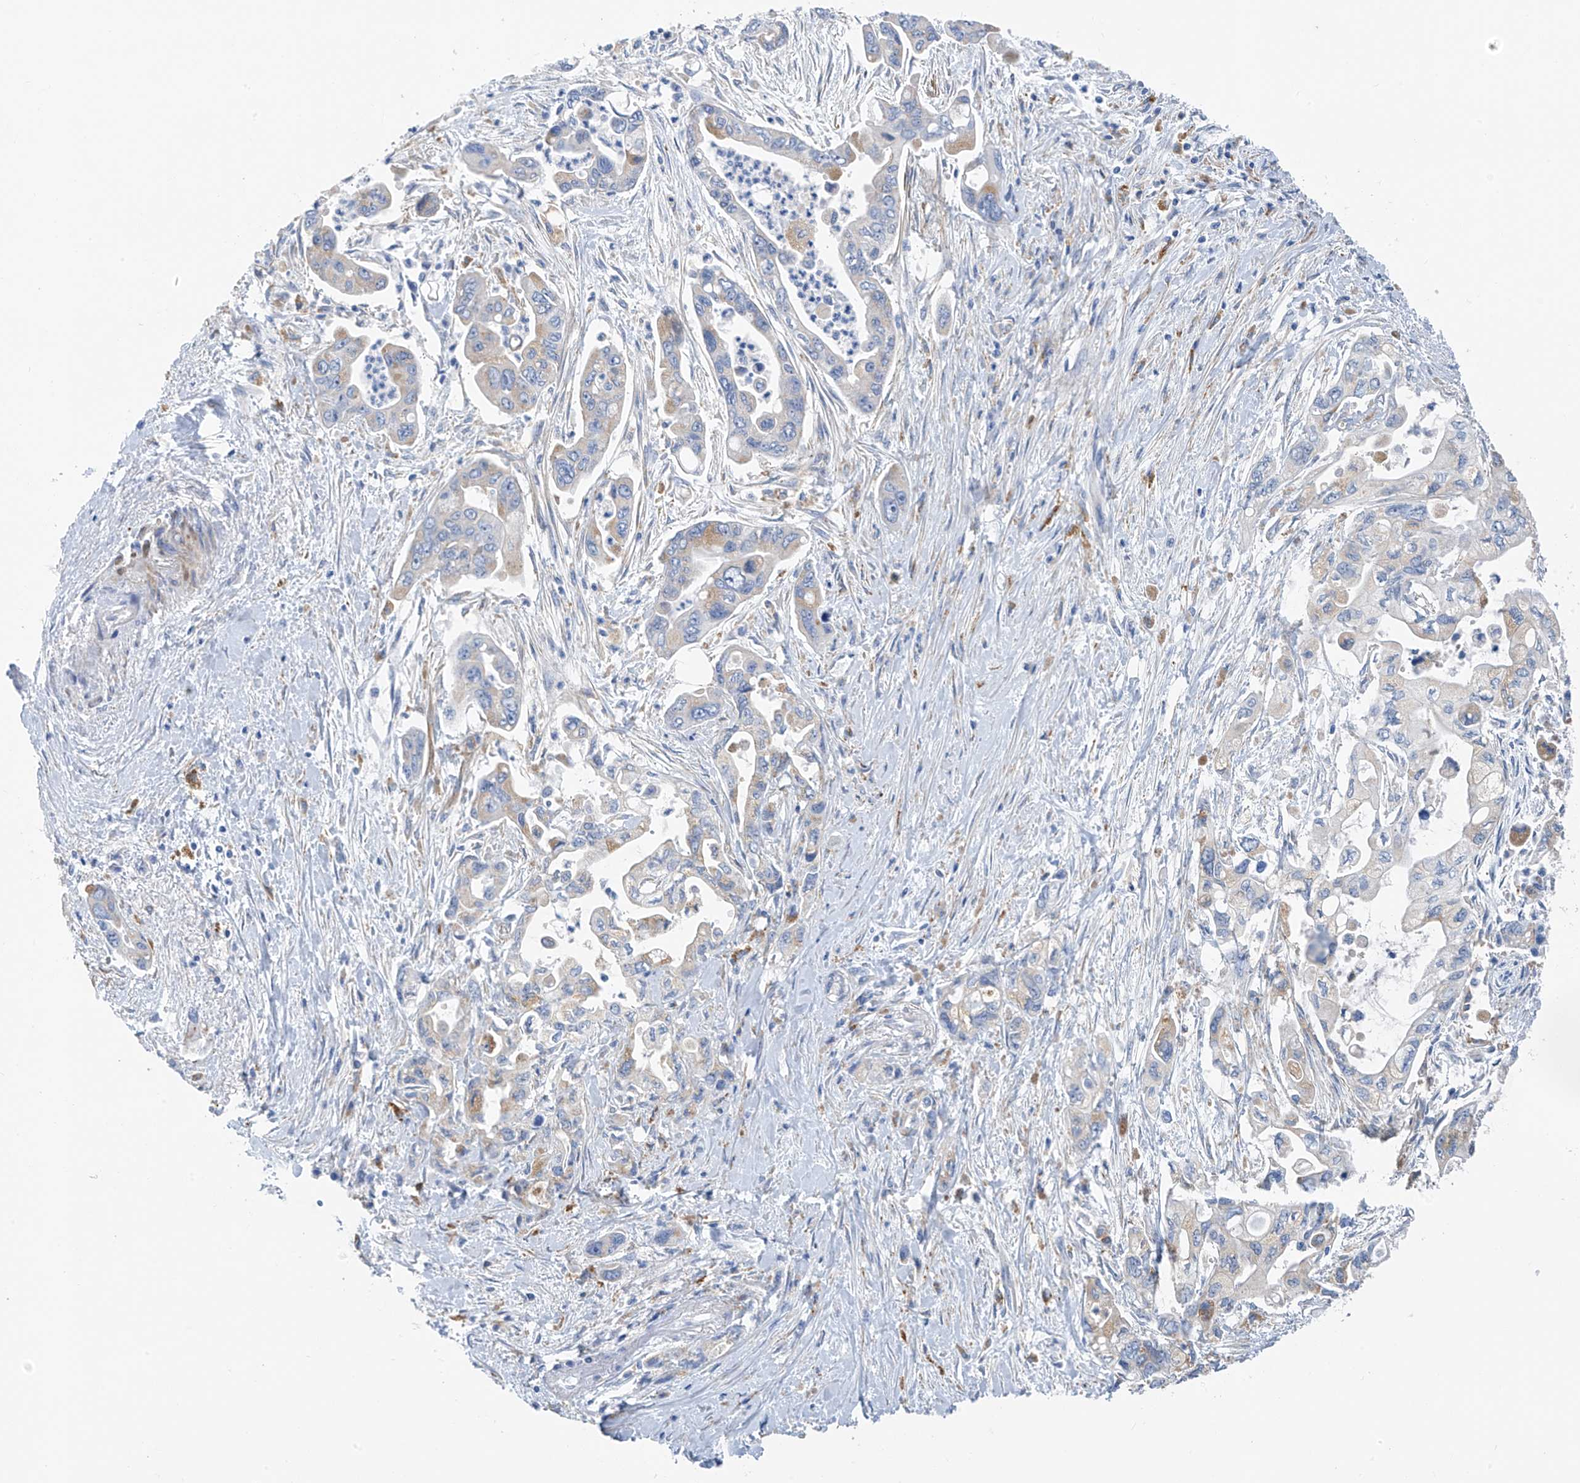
{"staining": {"intensity": "weak", "quantity": "<25%", "location": "cytoplasmic/membranous"}, "tissue": "pancreatic cancer", "cell_type": "Tumor cells", "image_type": "cancer", "snomed": [{"axis": "morphology", "description": "Adenocarcinoma, NOS"}, {"axis": "topography", "description": "Pancreas"}], "caption": "Human pancreatic cancer stained for a protein using IHC displays no positivity in tumor cells.", "gene": "GLMP", "patient": {"sex": "male", "age": 70}}